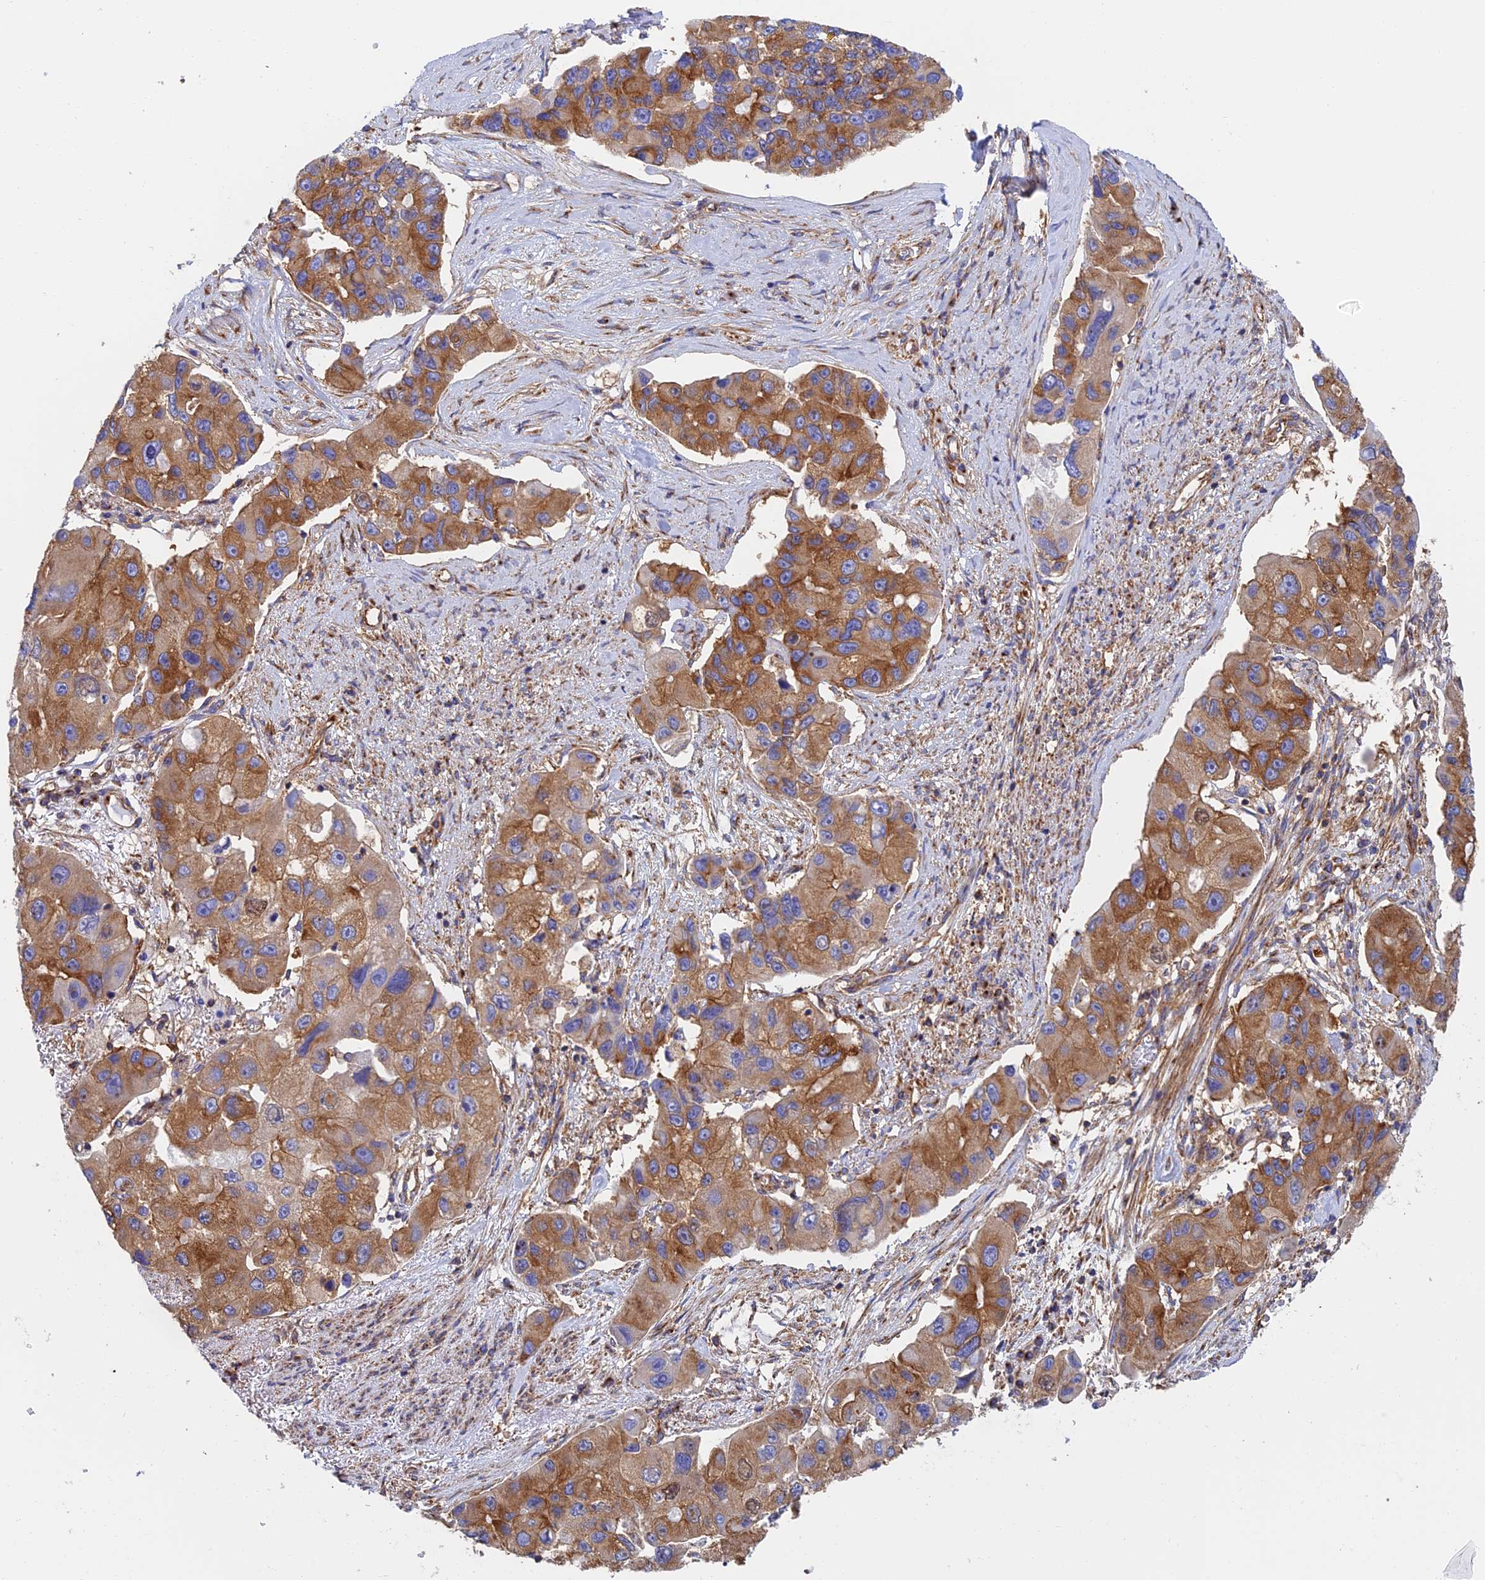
{"staining": {"intensity": "moderate", "quantity": ">75%", "location": "cytoplasmic/membranous"}, "tissue": "lung cancer", "cell_type": "Tumor cells", "image_type": "cancer", "snomed": [{"axis": "morphology", "description": "Adenocarcinoma, NOS"}, {"axis": "topography", "description": "Lung"}], "caption": "Lung adenocarcinoma tissue reveals moderate cytoplasmic/membranous positivity in approximately >75% of tumor cells, visualized by immunohistochemistry.", "gene": "DCTN2", "patient": {"sex": "female", "age": 54}}